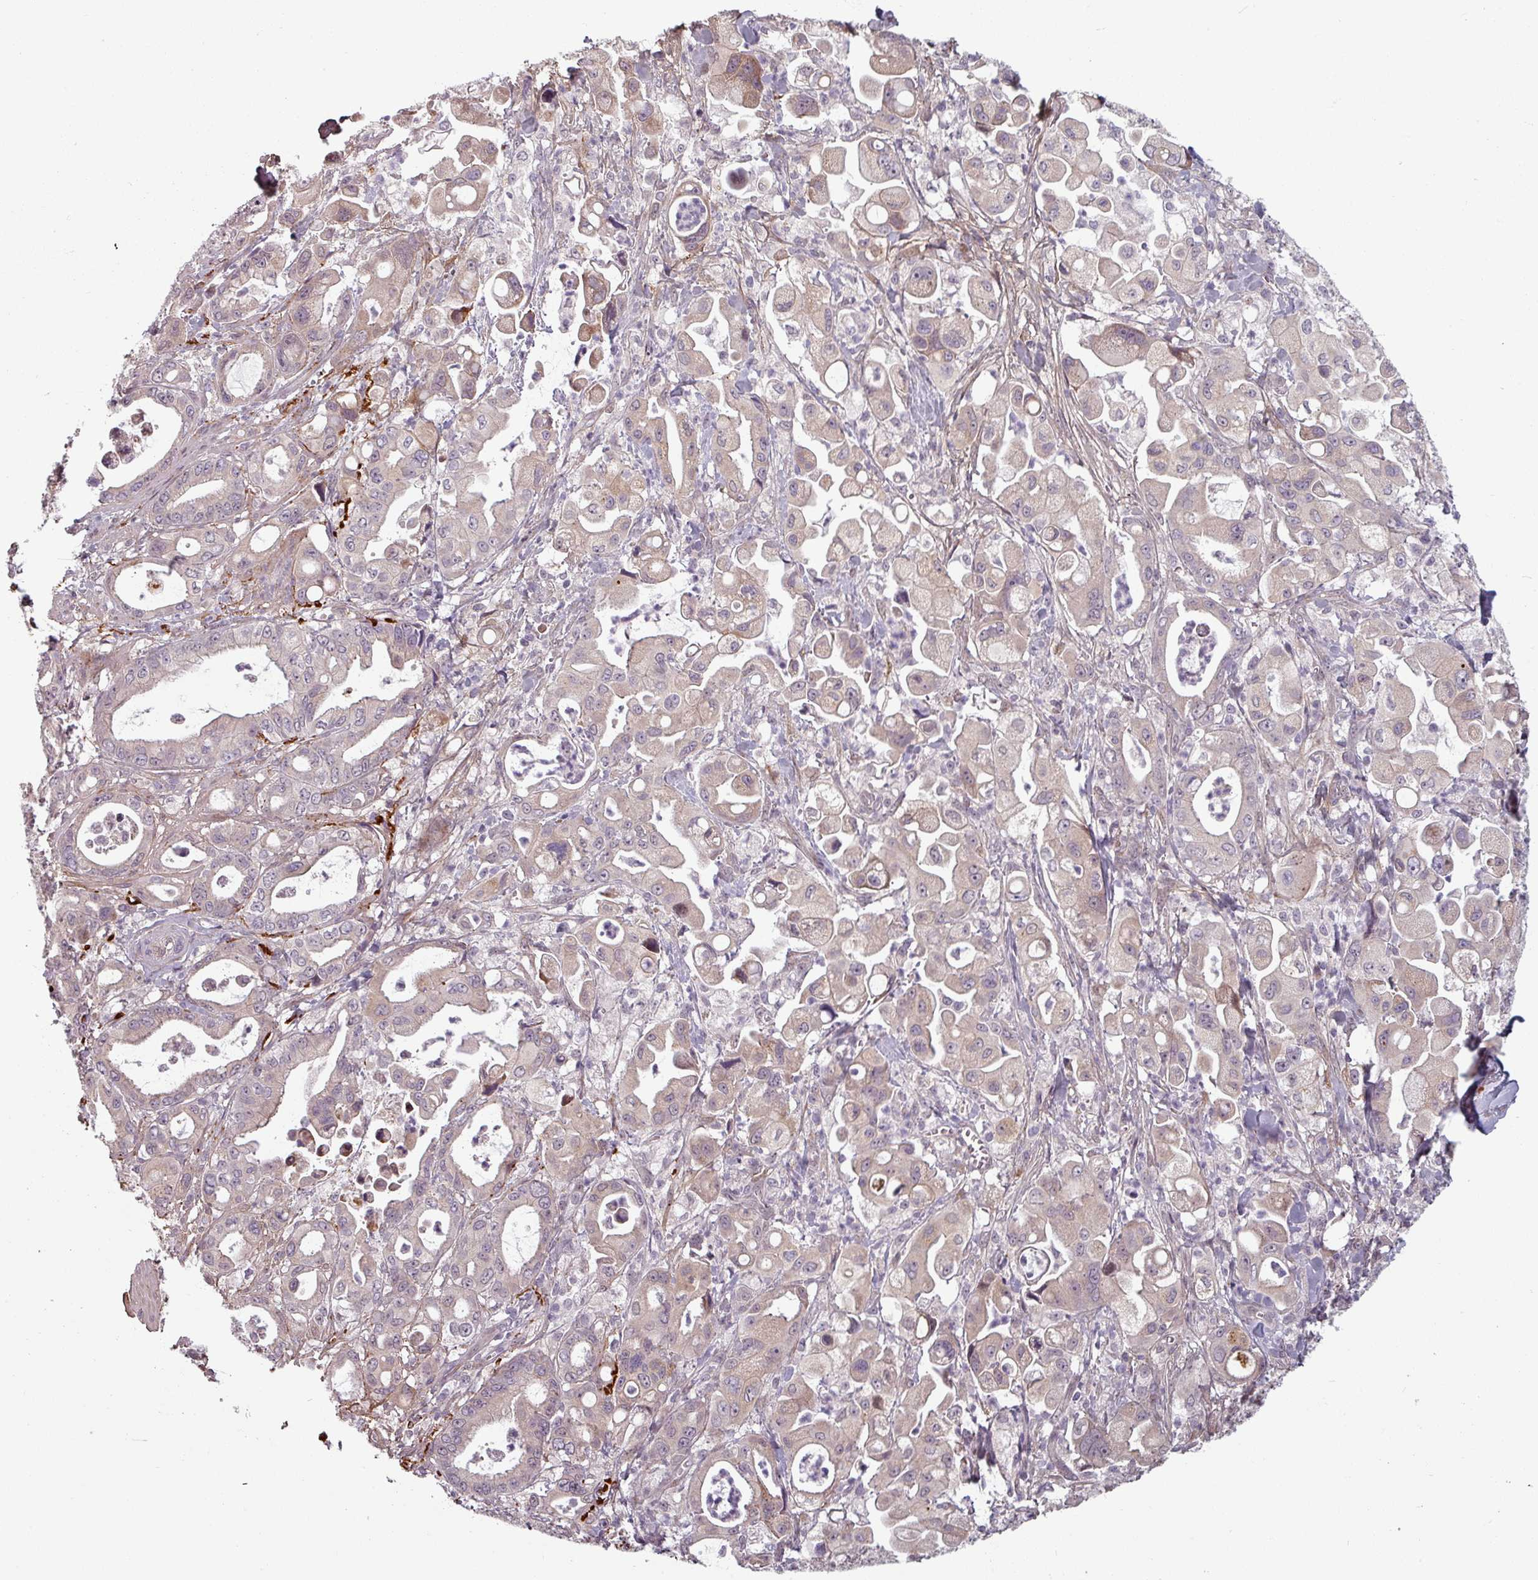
{"staining": {"intensity": "weak", "quantity": "<25%", "location": "cytoplasmic/membranous"}, "tissue": "pancreatic cancer", "cell_type": "Tumor cells", "image_type": "cancer", "snomed": [{"axis": "morphology", "description": "Adenocarcinoma, NOS"}, {"axis": "topography", "description": "Pancreas"}], "caption": "Immunohistochemistry micrograph of neoplastic tissue: pancreatic adenocarcinoma stained with DAB (3,3'-diaminobenzidine) demonstrates no significant protein expression in tumor cells. (DAB (3,3'-diaminobenzidine) immunohistochemistry, high magnification).", "gene": "CYB5RL", "patient": {"sex": "male", "age": 68}}